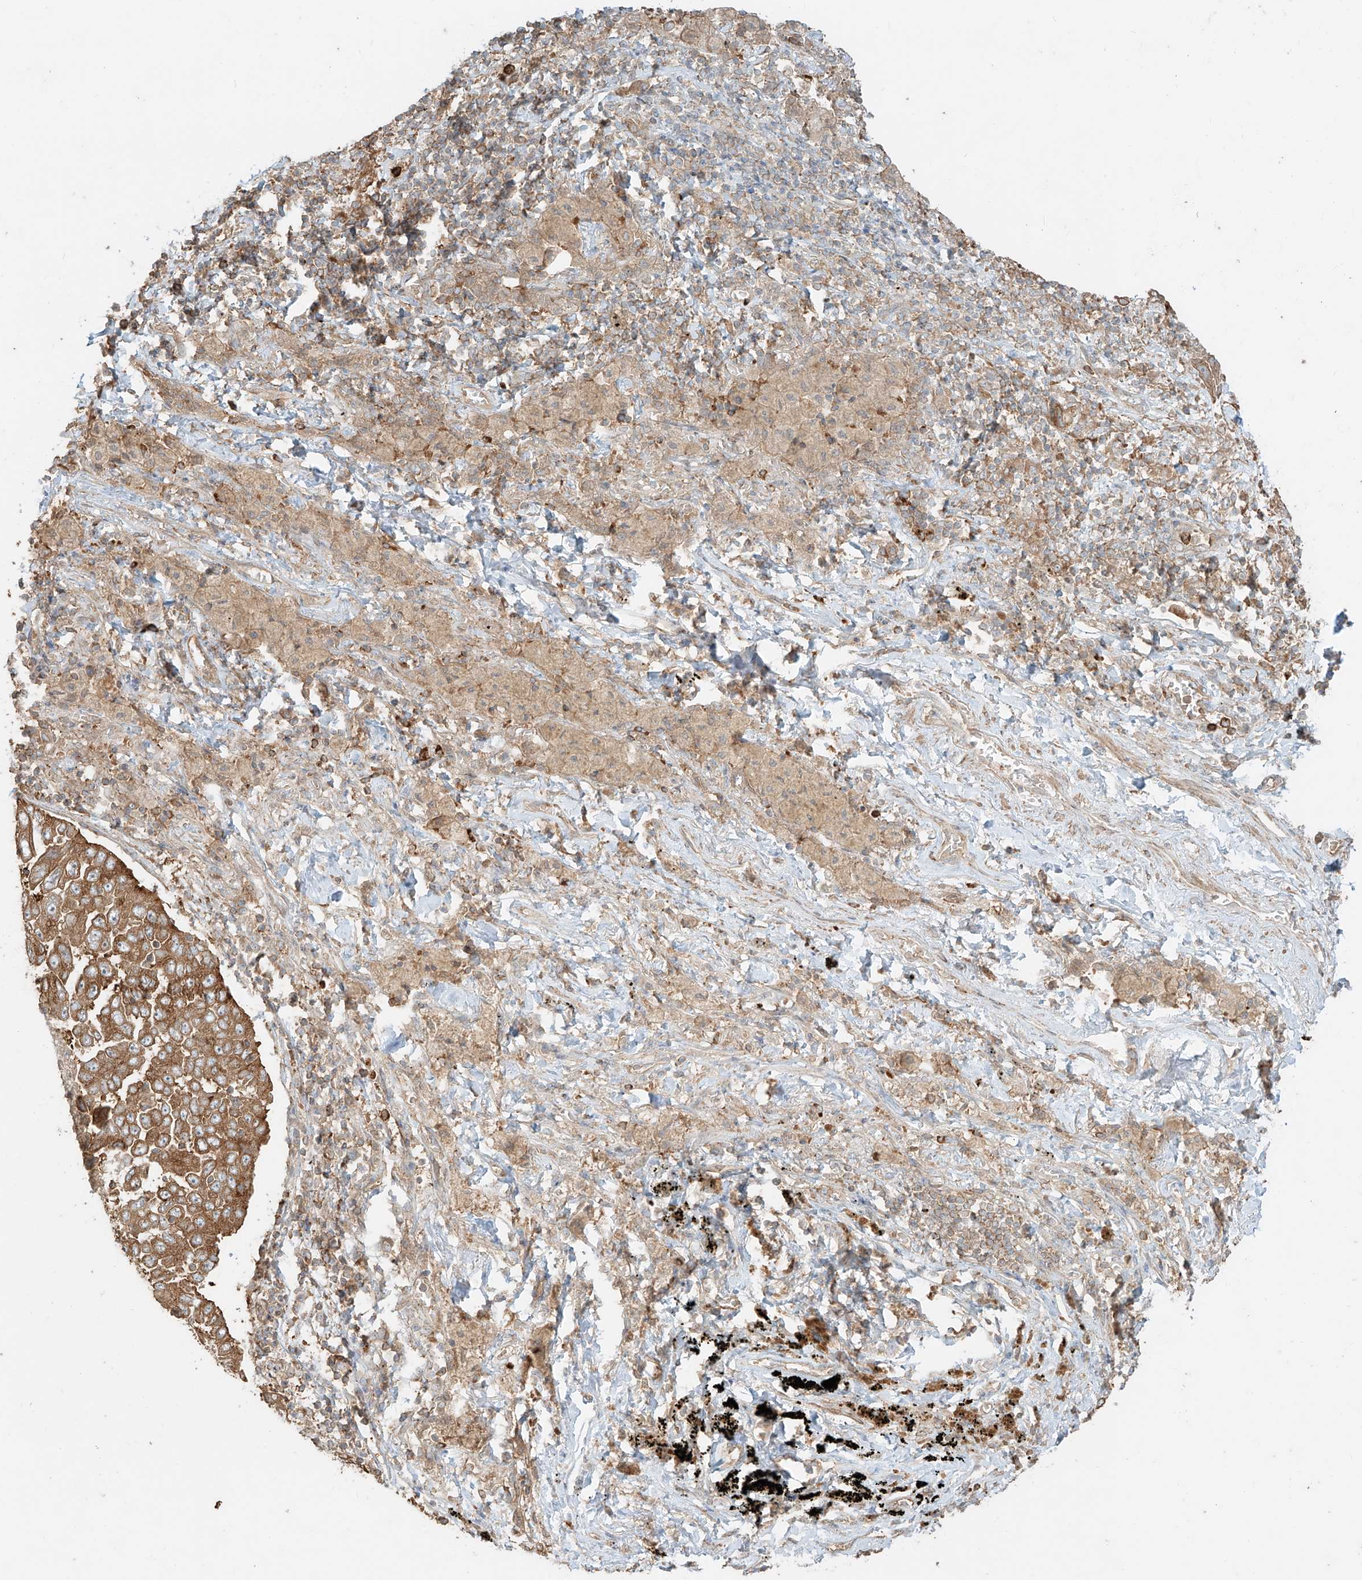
{"staining": {"intensity": "moderate", "quantity": ">75%", "location": "cytoplasmic/membranous"}, "tissue": "lung cancer", "cell_type": "Tumor cells", "image_type": "cancer", "snomed": [{"axis": "morphology", "description": "Adenocarcinoma, NOS"}, {"axis": "topography", "description": "Lung"}], "caption": "A brown stain labels moderate cytoplasmic/membranous positivity of a protein in adenocarcinoma (lung) tumor cells. The protein of interest is shown in brown color, while the nuclei are stained blue.", "gene": "CCDC115", "patient": {"sex": "female", "age": 51}}